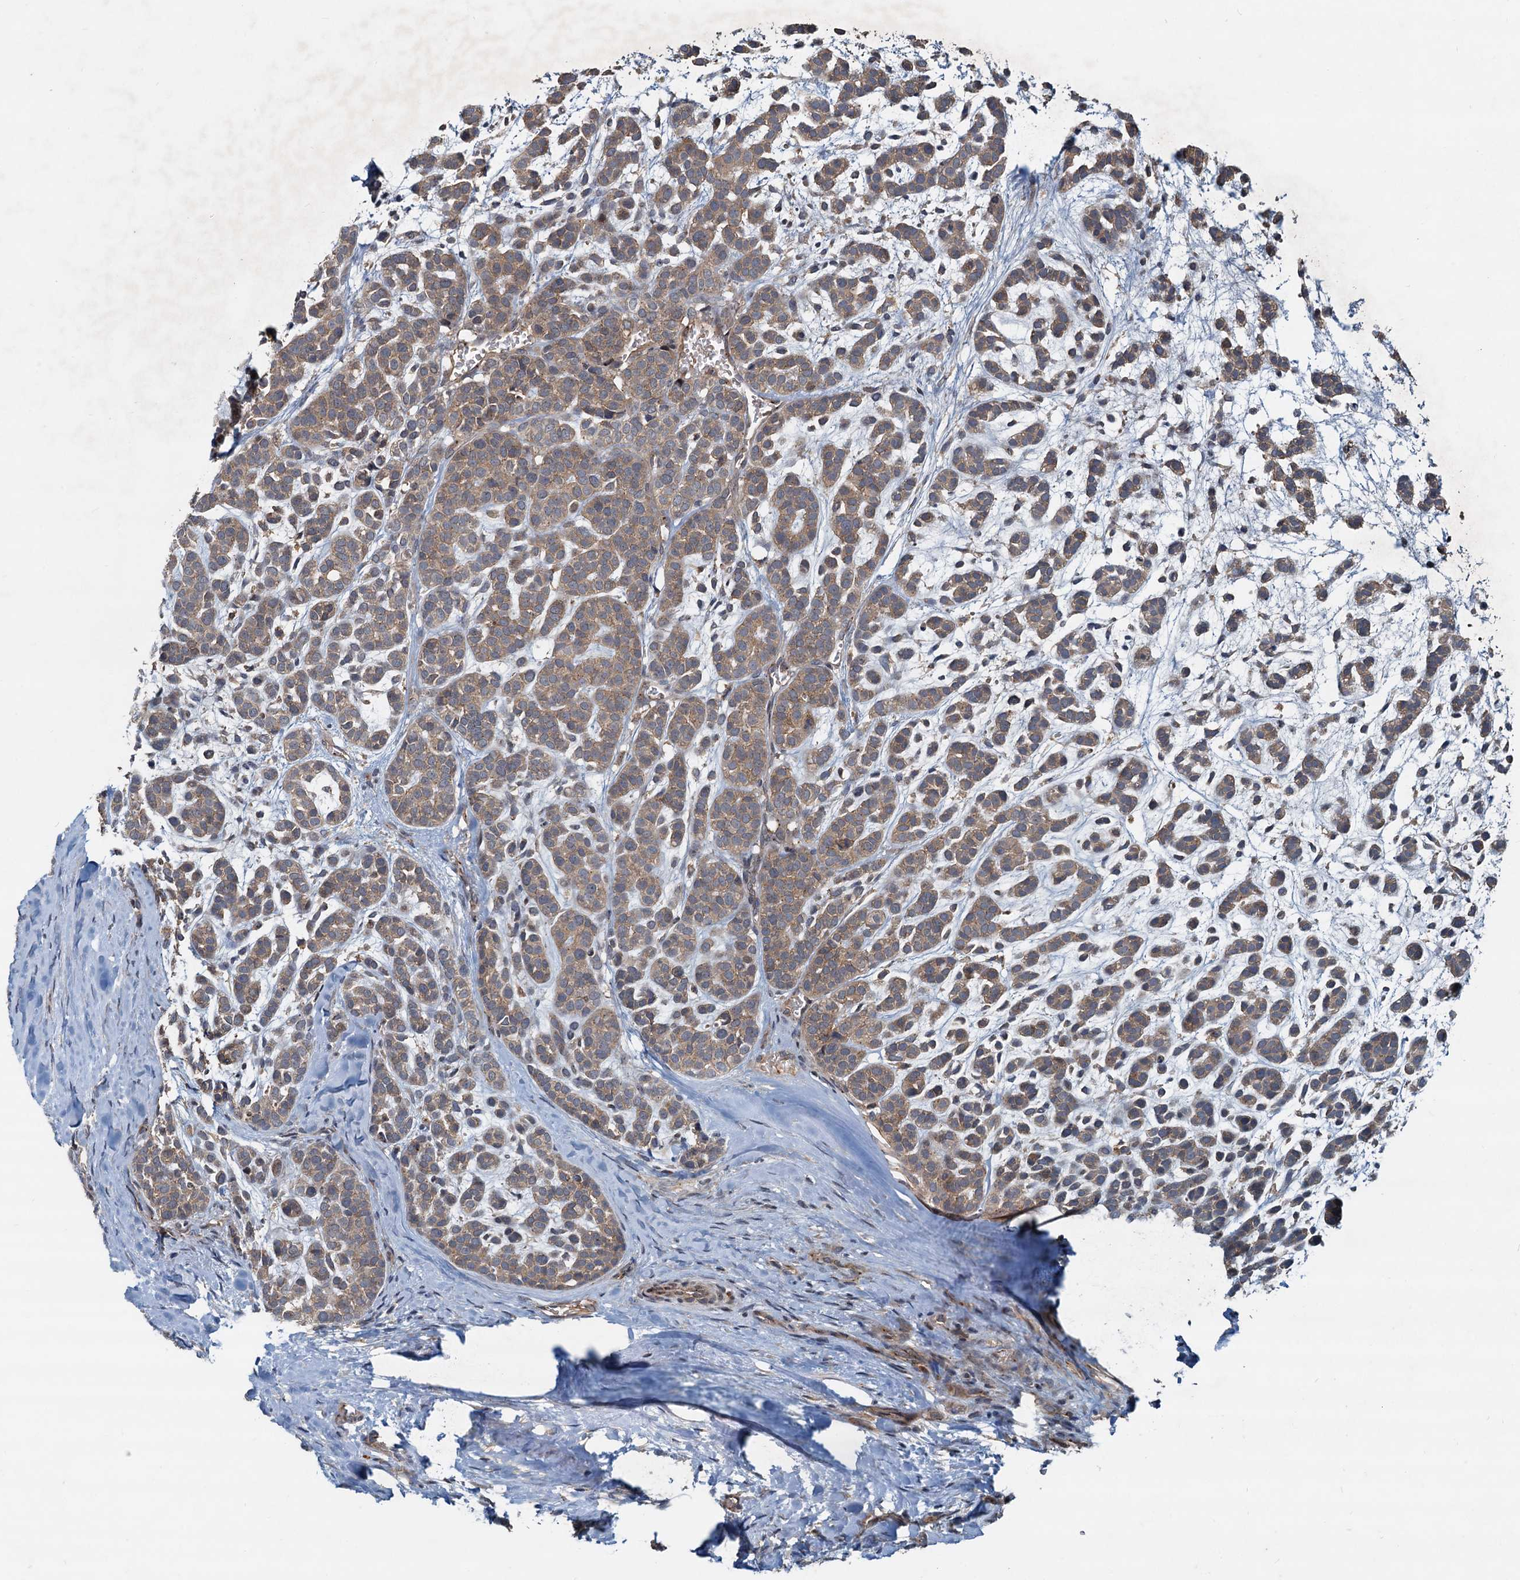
{"staining": {"intensity": "moderate", "quantity": ">75%", "location": "cytoplasmic/membranous"}, "tissue": "head and neck cancer", "cell_type": "Tumor cells", "image_type": "cancer", "snomed": [{"axis": "morphology", "description": "Adenocarcinoma, NOS"}, {"axis": "morphology", "description": "Adenoma, NOS"}, {"axis": "topography", "description": "Head-Neck"}], "caption": "Head and neck adenocarcinoma stained with a protein marker reveals moderate staining in tumor cells.", "gene": "CEP68", "patient": {"sex": "female", "age": 55}}